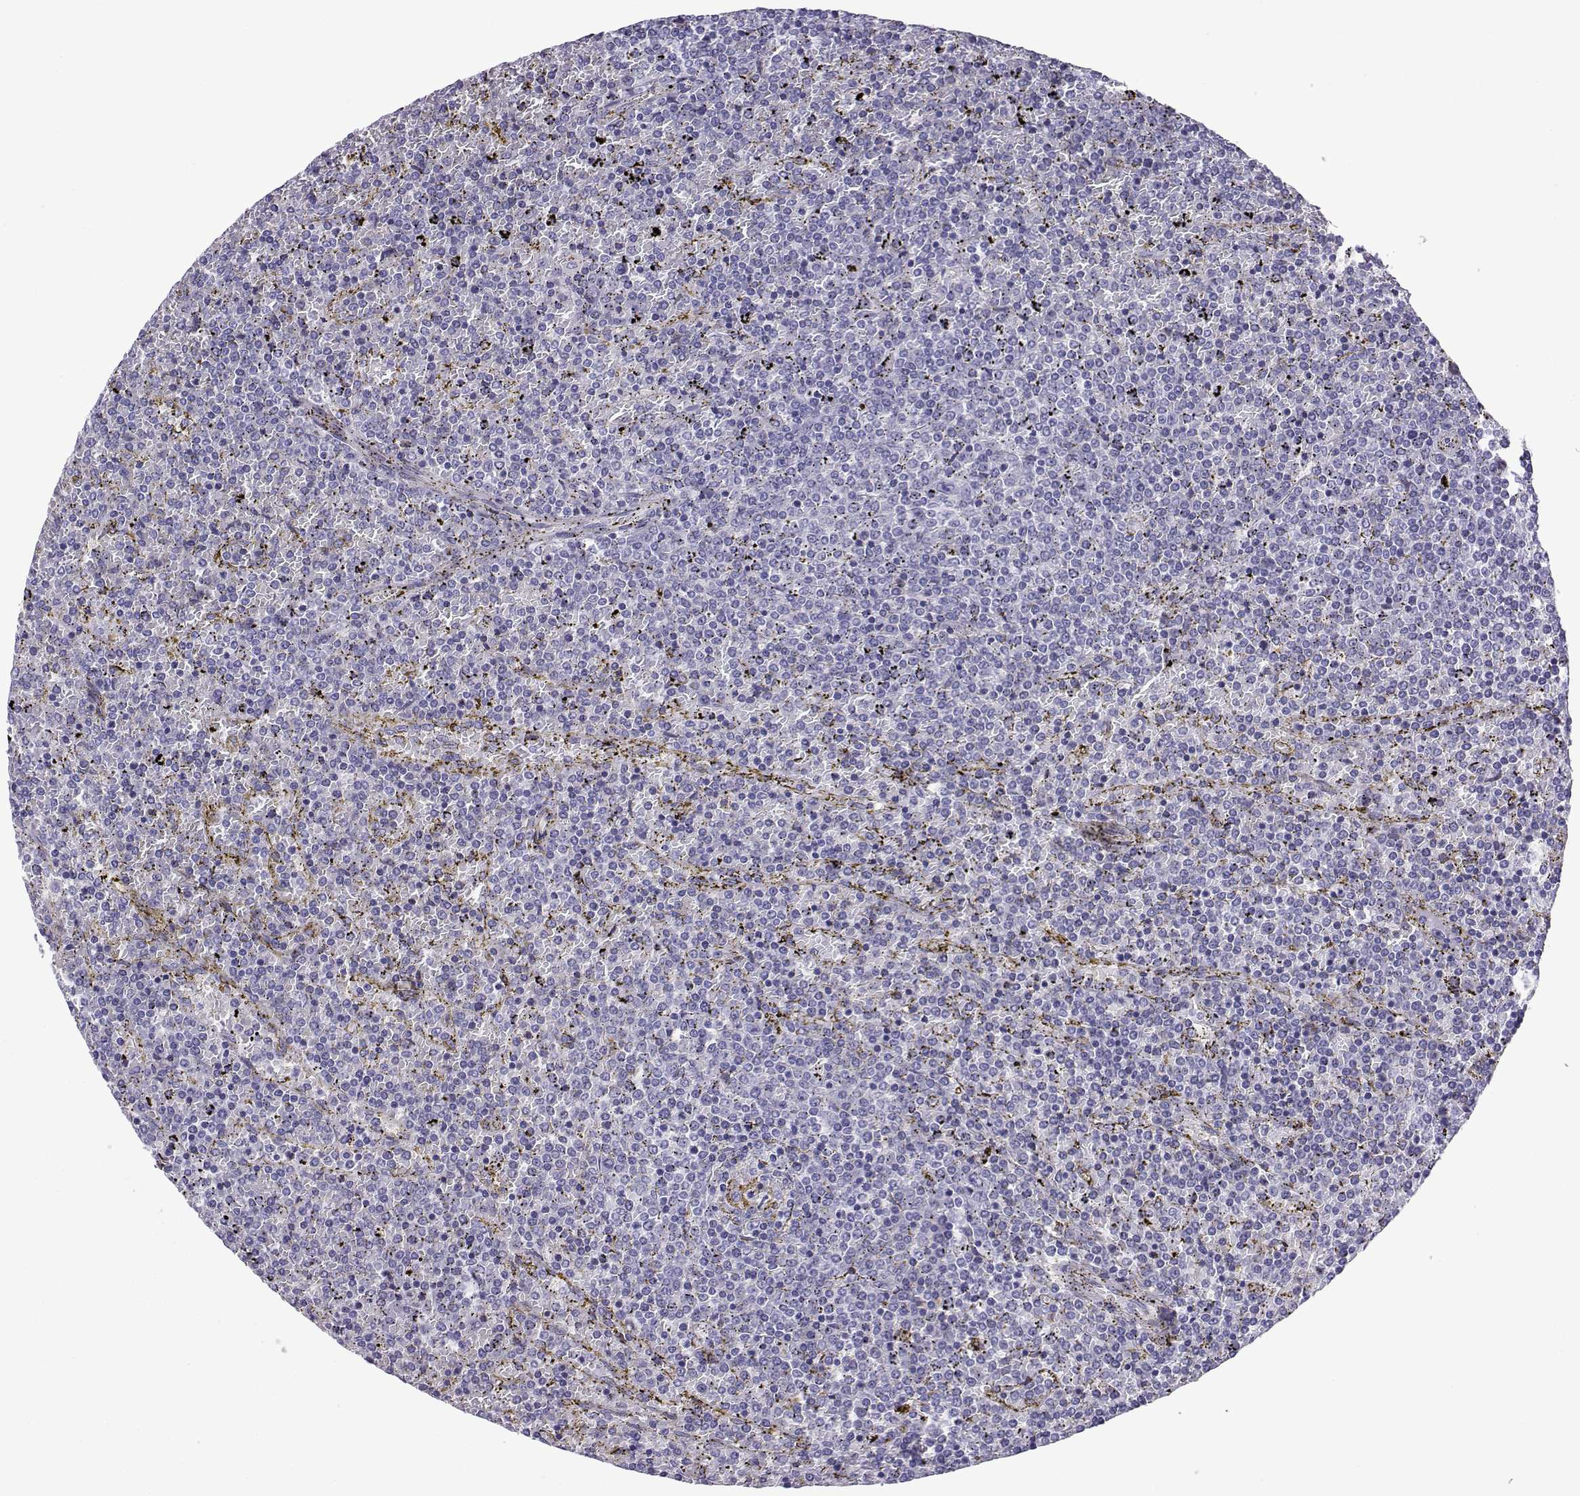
{"staining": {"intensity": "negative", "quantity": "none", "location": "none"}, "tissue": "lymphoma", "cell_type": "Tumor cells", "image_type": "cancer", "snomed": [{"axis": "morphology", "description": "Malignant lymphoma, non-Hodgkin's type, Low grade"}, {"axis": "topography", "description": "Spleen"}], "caption": "Protein analysis of lymphoma exhibits no significant positivity in tumor cells.", "gene": "CFAP70", "patient": {"sex": "female", "age": 77}}